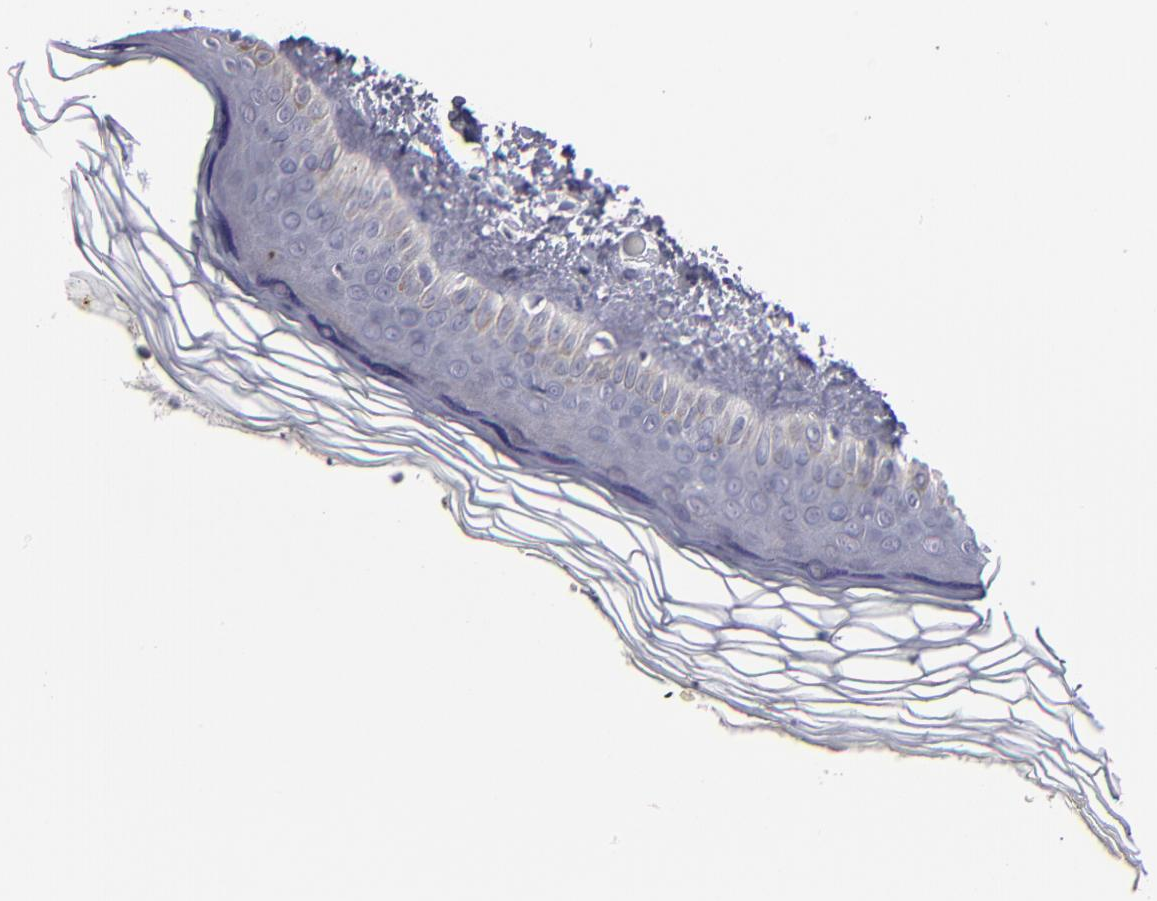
{"staining": {"intensity": "negative", "quantity": "none", "location": "none"}, "tissue": "skin", "cell_type": "Fibroblasts", "image_type": "normal", "snomed": [{"axis": "morphology", "description": "Normal tissue, NOS"}, {"axis": "topography", "description": "Skin"}], "caption": "Immunohistochemistry image of benign skin: skin stained with DAB demonstrates no significant protein staining in fibroblasts. (DAB (3,3'-diaminobenzidine) immunohistochemistry with hematoxylin counter stain).", "gene": "FABP4", "patient": {"sex": "female", "age": 19}}